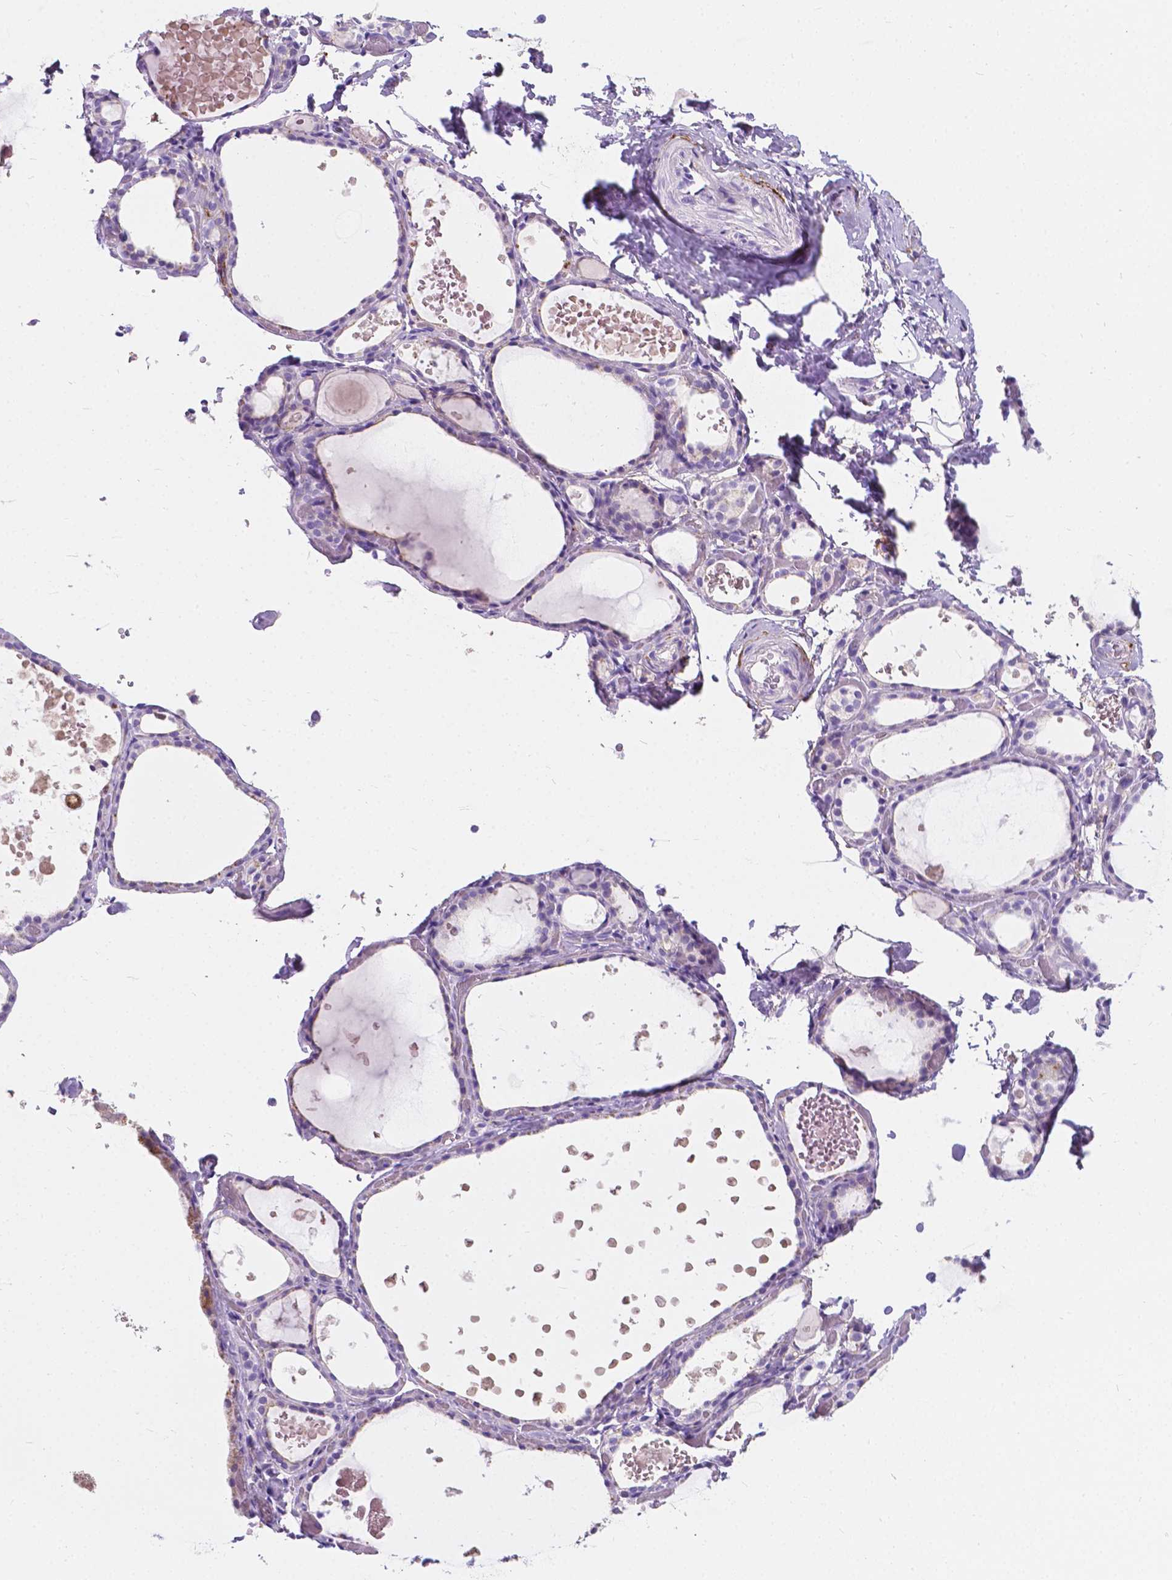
{"staining": {"intensity": "weak", "quantity": "<25%", "location": "cytoplasmic/membranous"}, "tissue": "thyroid gland", "cell_type": "Glandular cells", "image_type": "normal", "snomed": [{"axis": "morphology", "description": "Normal tissue, NOS"}, {"axis": "topography", "description": "Thyroid gland"}], "caption": "An IHC micrograph of normal thyroid gland is shown. There is no staining in glandular cells of thyroid gland.", "gene": "GNAO1", "patient": {"sex": "female", "age": 56}}